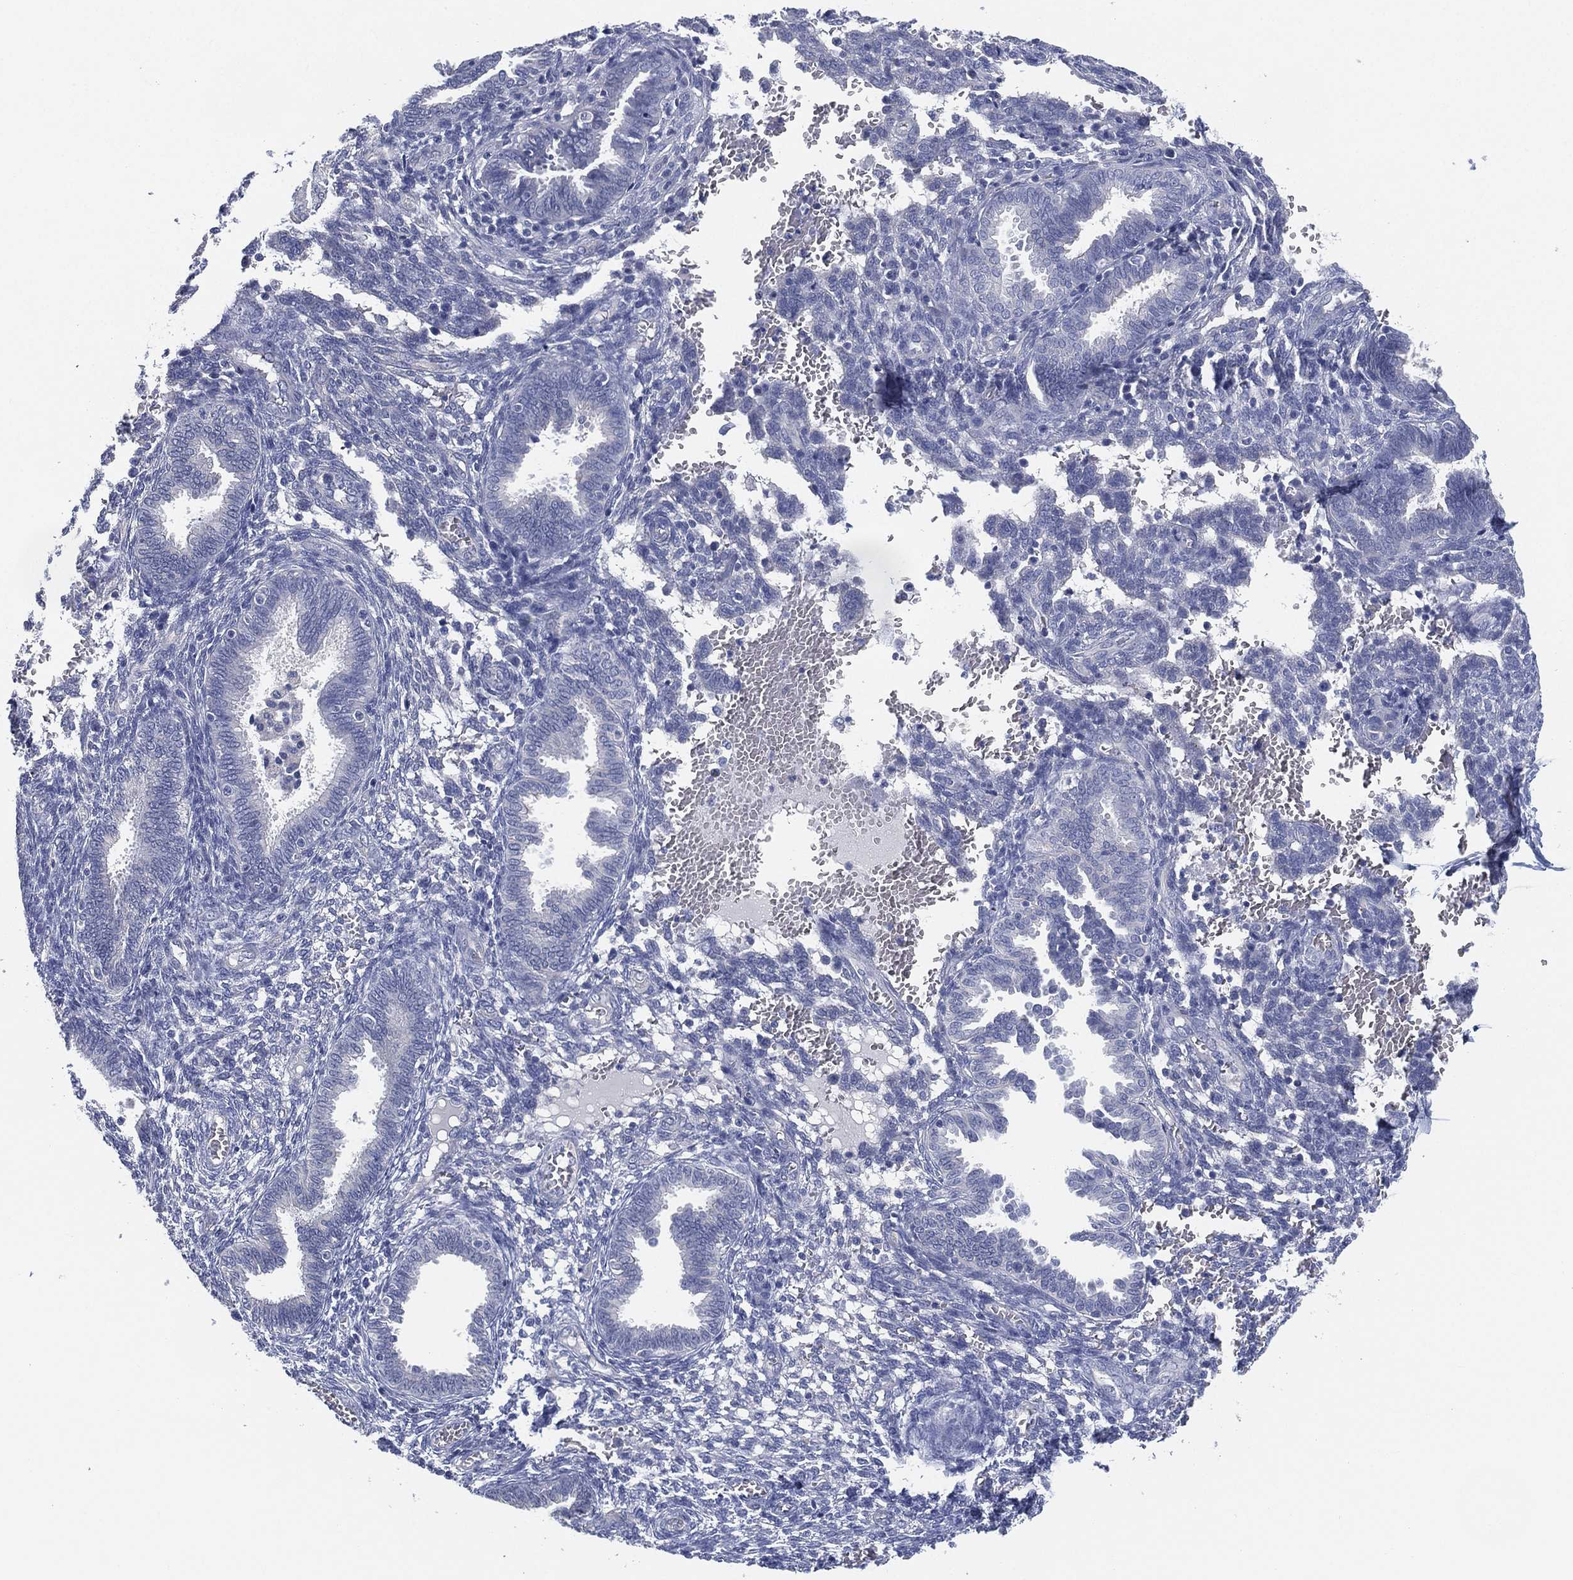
{"staining": {"intensity": "negative", "quantity": "none", "location": "none"}, "tissue": "endometrium", "cell_type": "Cells in endometrial stroma", "image_type": "normal", "snomed": [{"axis": "morphology", "description": "Normal tissue, NOS"}, {"axis": "topography", "description": "Endometrium"}], "caption": "Immunohistochemistry histopathology image of benign endometrium: endometrium stained with DAB (3,3'-diaminobenzidine) exhibits no significant protein positivity in cells in endometrial stroma.", "gene": "CCDC70", "patient": {"sex": "female", "age": 42}}